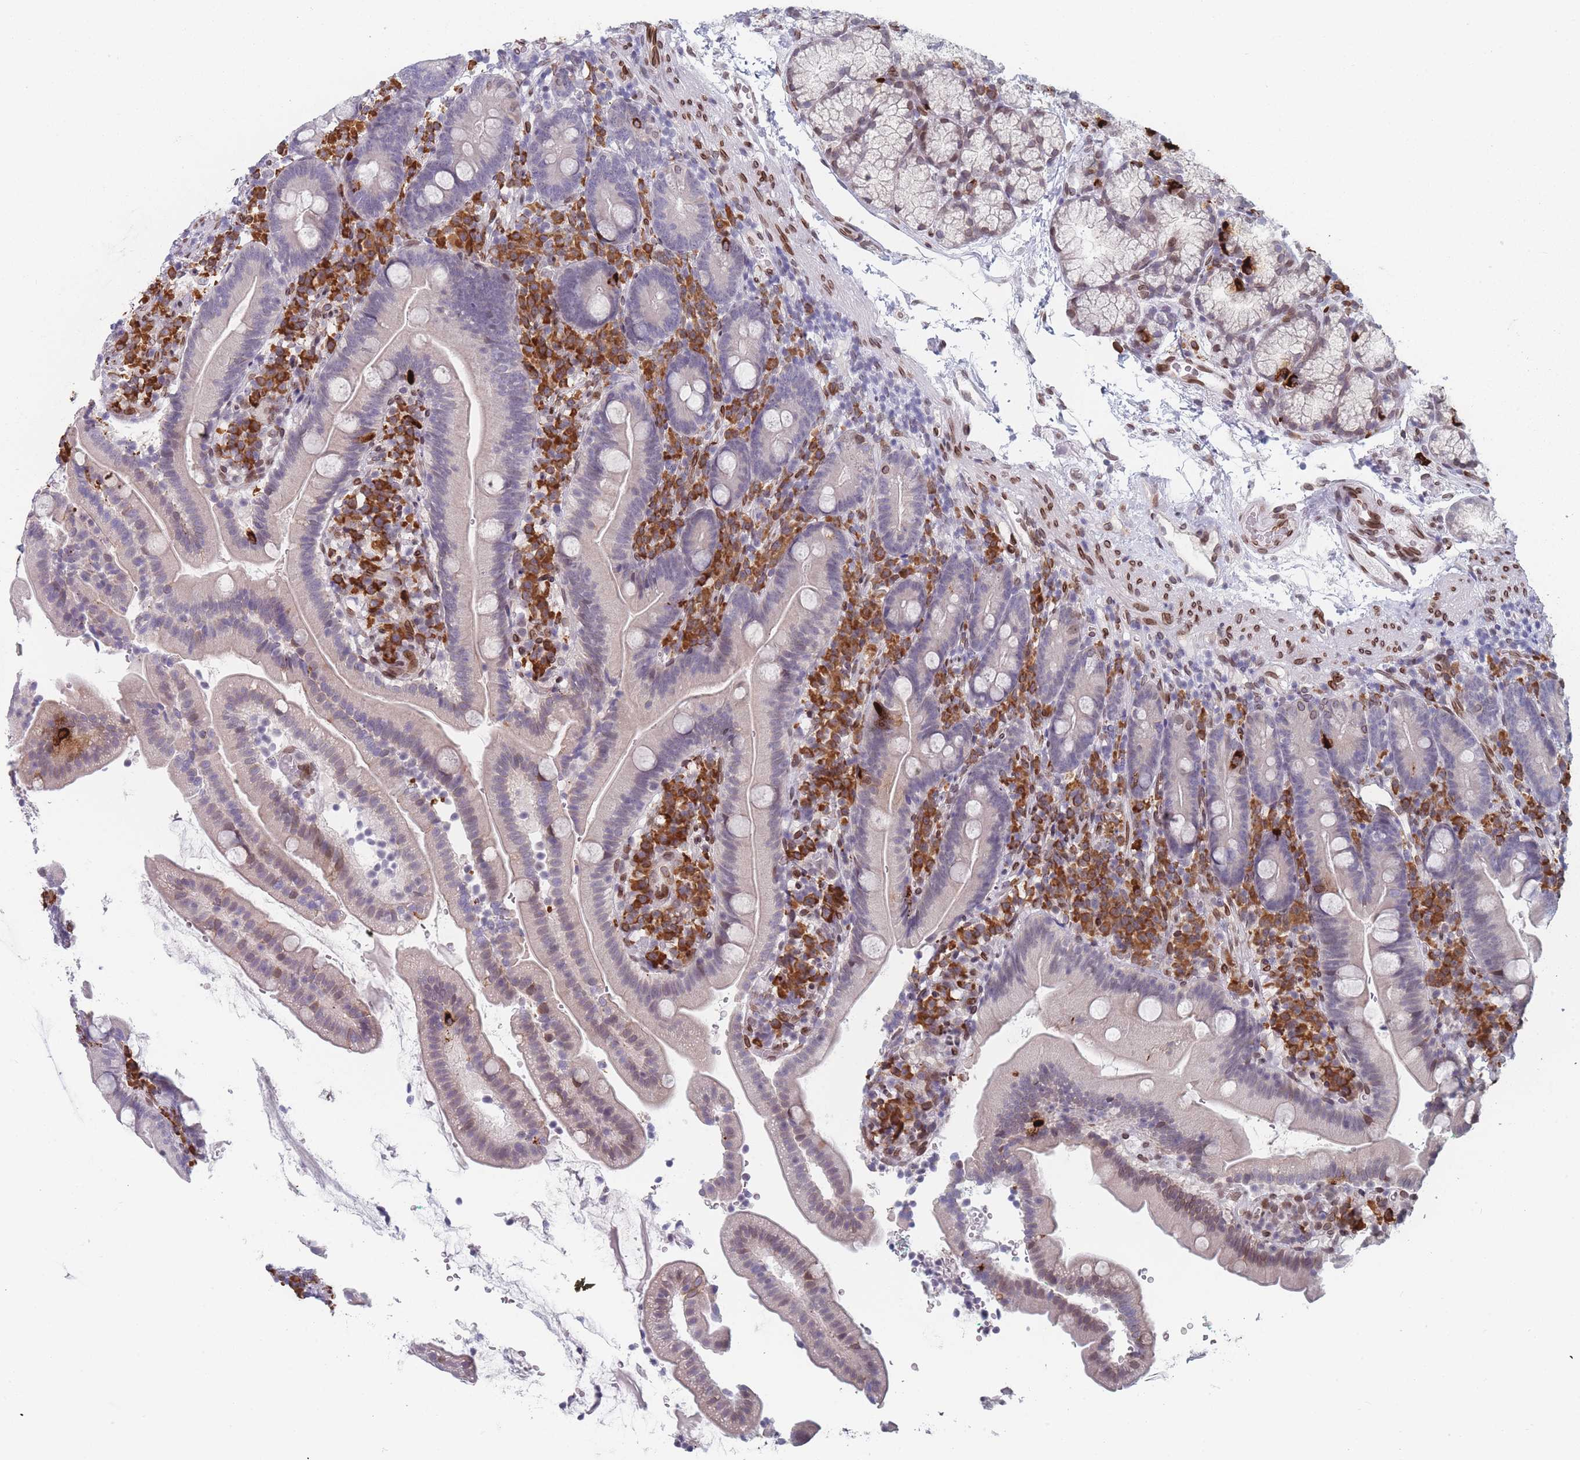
{"staining": {"intensity": "negative", "quantity": "none", "location": "none"}, "tissue": "duodenum", "cell_type": "Glandular cells", "image_type": "normal", "snomed": [{"axis": "morphology", "description": "Normal tissue, NOS"}, {"axis": "topography", "description": "Duodenum"}], "caption": "DAB (3,3'-diaminobenzidine) immunohistochemical staining of benign human duodenum displays no significant expression in glandular cells.", "gene": "ZBTB1", "patient": {"sex": "female", "age": 67}}